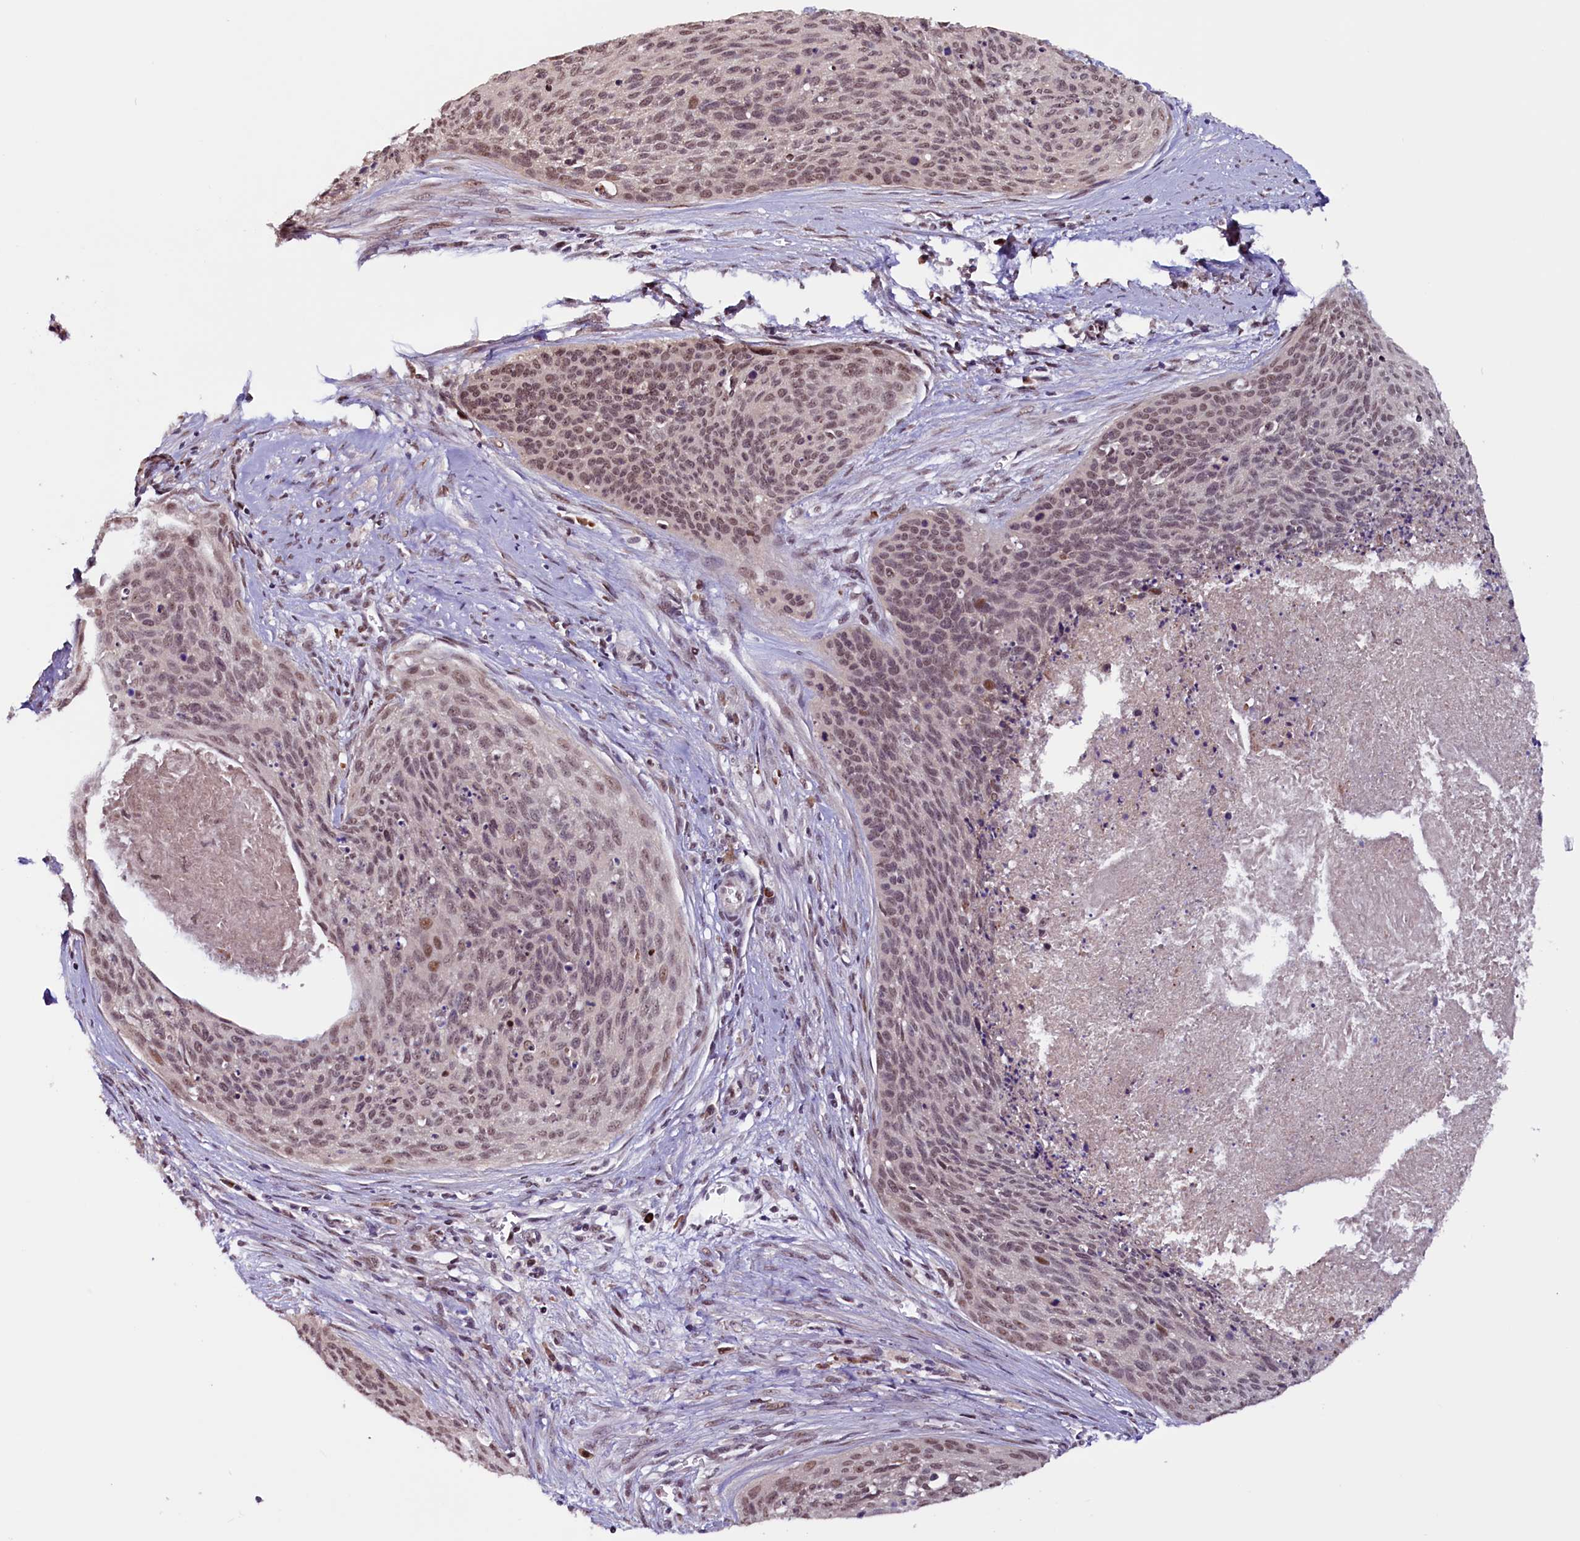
{"staining": {"intensity": "moderate", "quantity": ">75%", "location": "nuclear"}, "tissue": "cervical cancer", "cell_type": "Tumor cells", "image_type": "cancer", "snomed": [{"axis": "morphology", "description": "Squamous cell carcinoma, NOS"}, {"axis": "topography", "description": "Cervix"}], "caption": "Immunohistochemistry (IHC) of cervical cancer exhibits medium levels of moderate nuclear expression in about >75% of tumor cells.", "gene": "RNMT", "patient": {"sex": "female", "age": 55}}